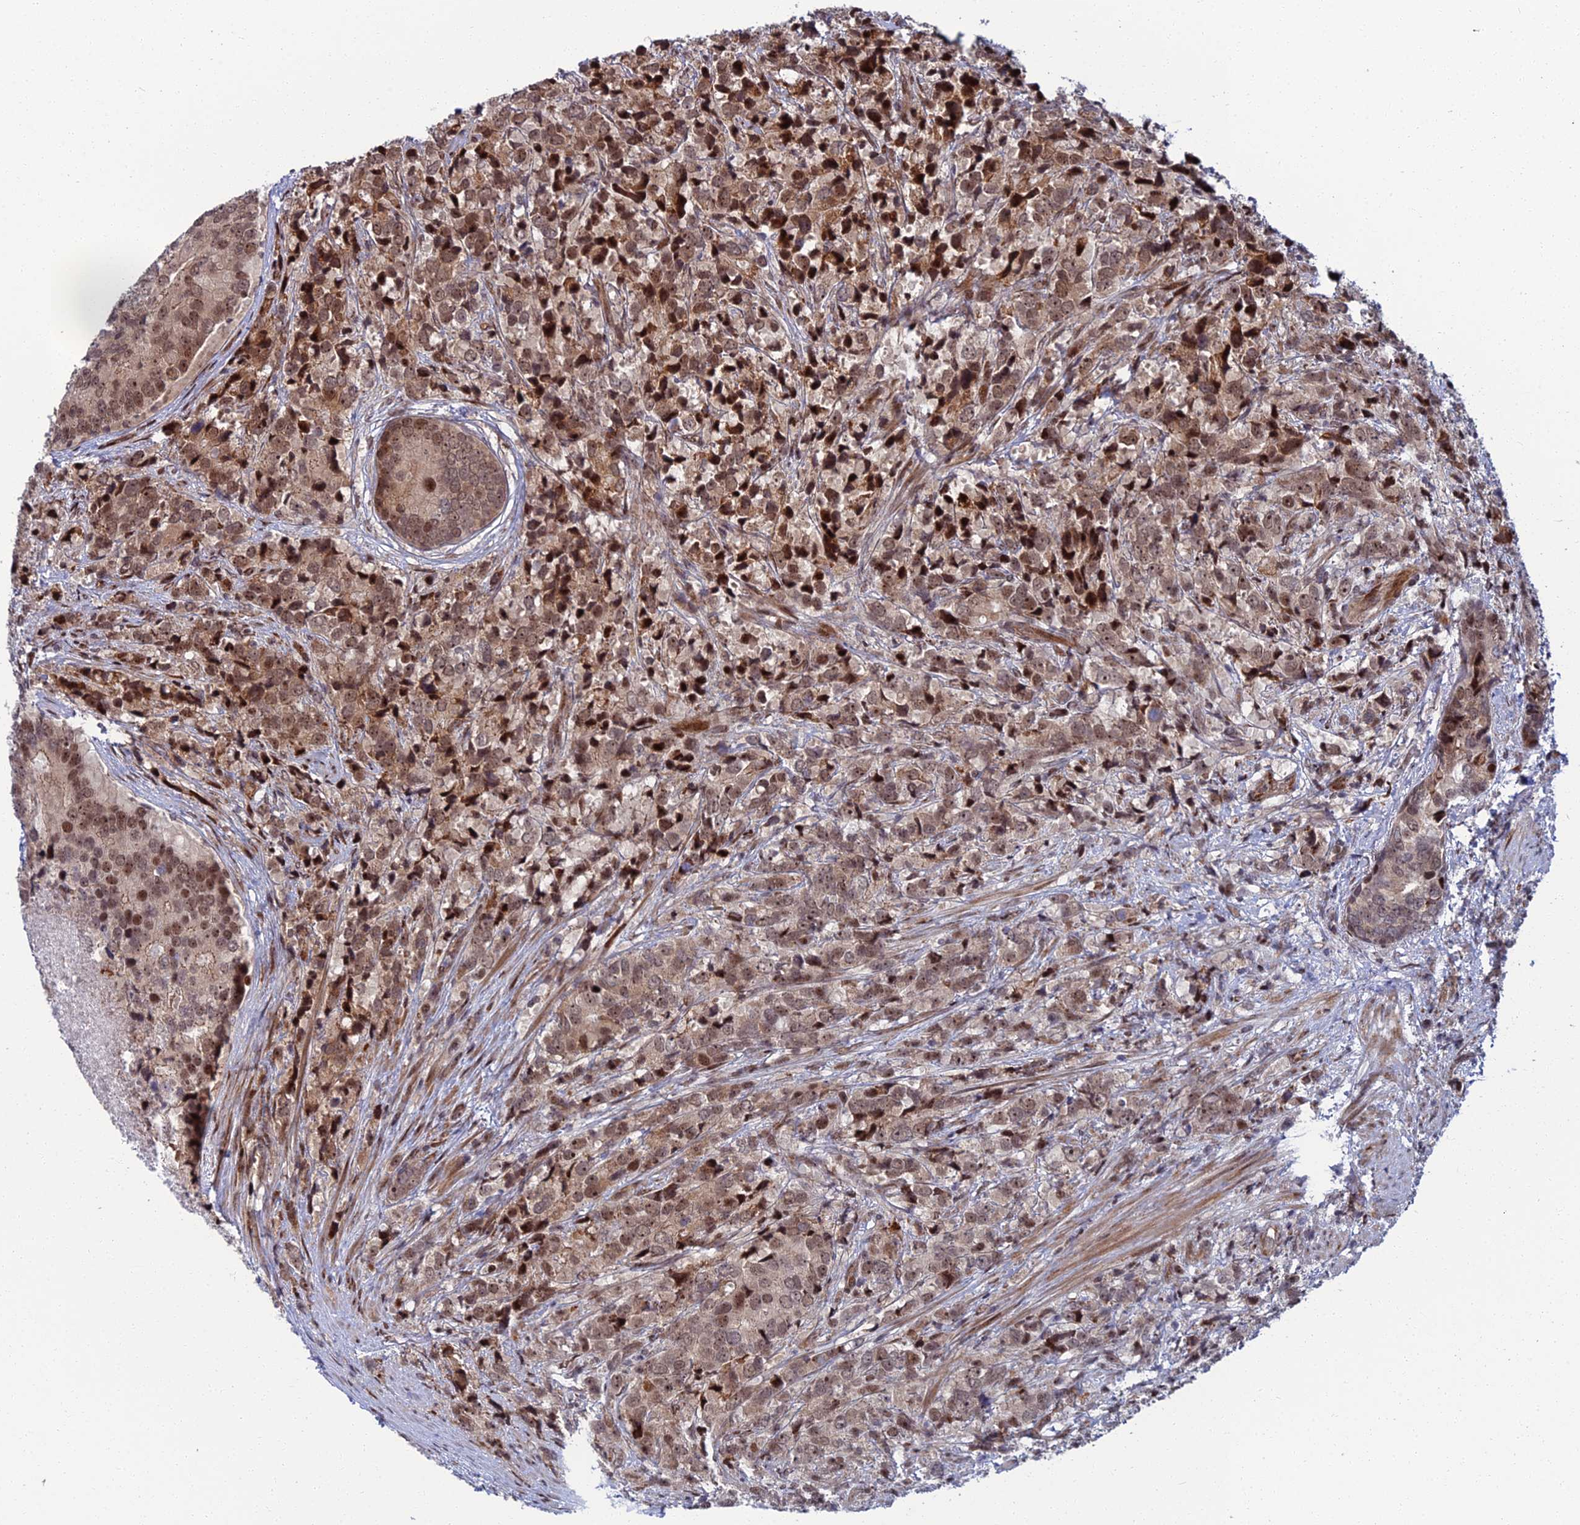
{"staining": {"intensity": "moderate", "quantity": ">75%", "location": "nuclear"}, "tissue": "prostate cancer", "cell_type": "Tumor cells", "image_type": "cancer", "snomed": [{"axis": "morphology", "description": "Adenocarcinoma, High grade"}, {"axis": "topography", "description": "Prostate"}], "caption": "There is medium levels of moderate nuclear staining in tumor cells of prostate cancer, as demonstrated by immunohistochemical staining (brown color).", "gene": "ZNF668", "patient": {"sex": "male", "age": 62}}